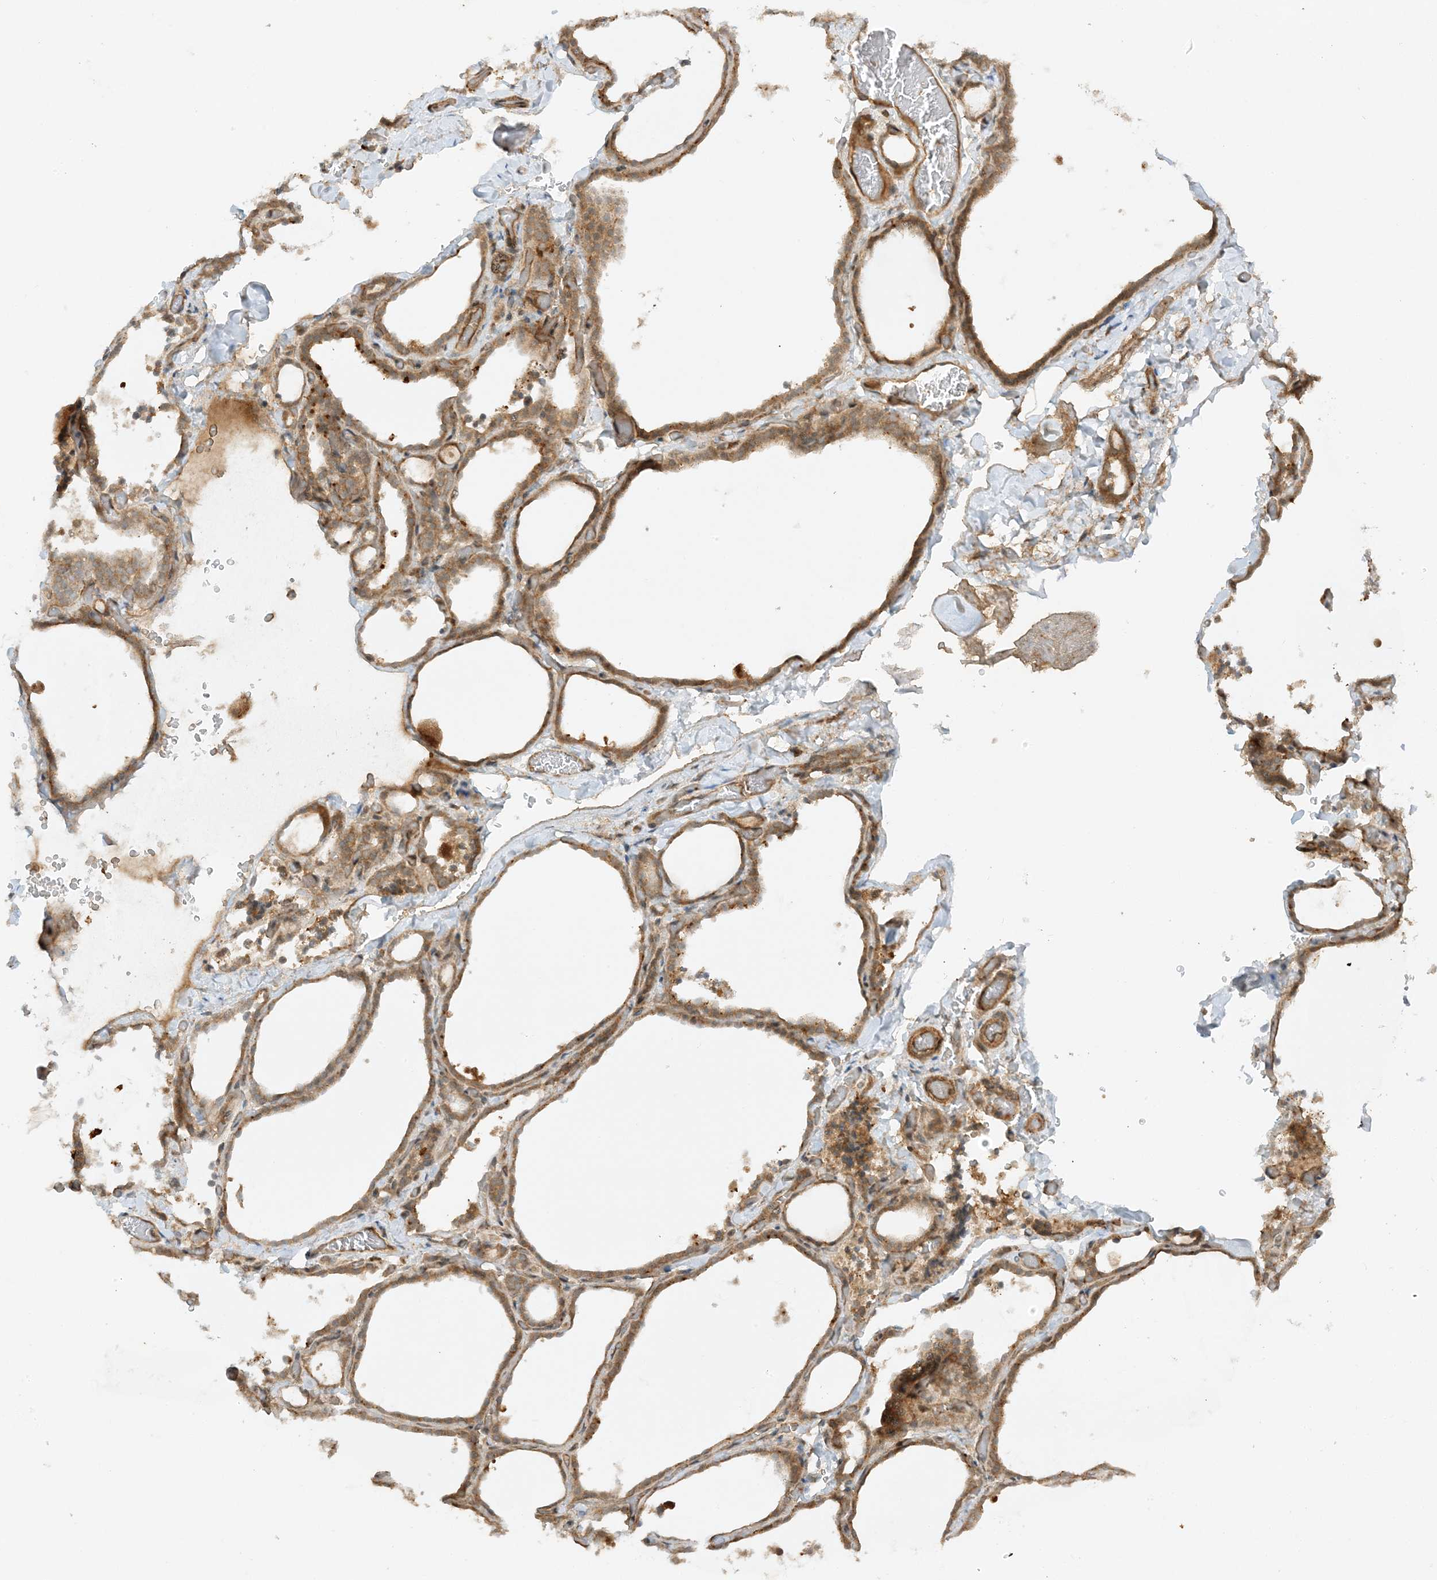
{"staining": {"intensity": "moderate", "quantity": ">75%", "location": "cytoplasmic/membranous"}, "tissue": "thyroid gland", "cell_type": "Glandular cells", "image_type": "normal", "snomed": [{"axis": "morphology", "description": "Normal tissue, NOS"}, {"axis": "topography", "description": "Thyroid gland"}], "caption": "High-magnification brightfield microscopy of benign thyroid gland stained with DAB (3,3'-diaminobenzidine) (brown) and counterstained with hematoxylin (blue). glandular cells exhibit moderate cytoplasmic/membranous staining is identified in approximately>75% of cells. (DAB (3,3'-diaminobenzidine) IHC, brown staining for protein, blue staining for nuclei).", "gene": "XRN1", "patient": {"sex": "female", "age": 22}}